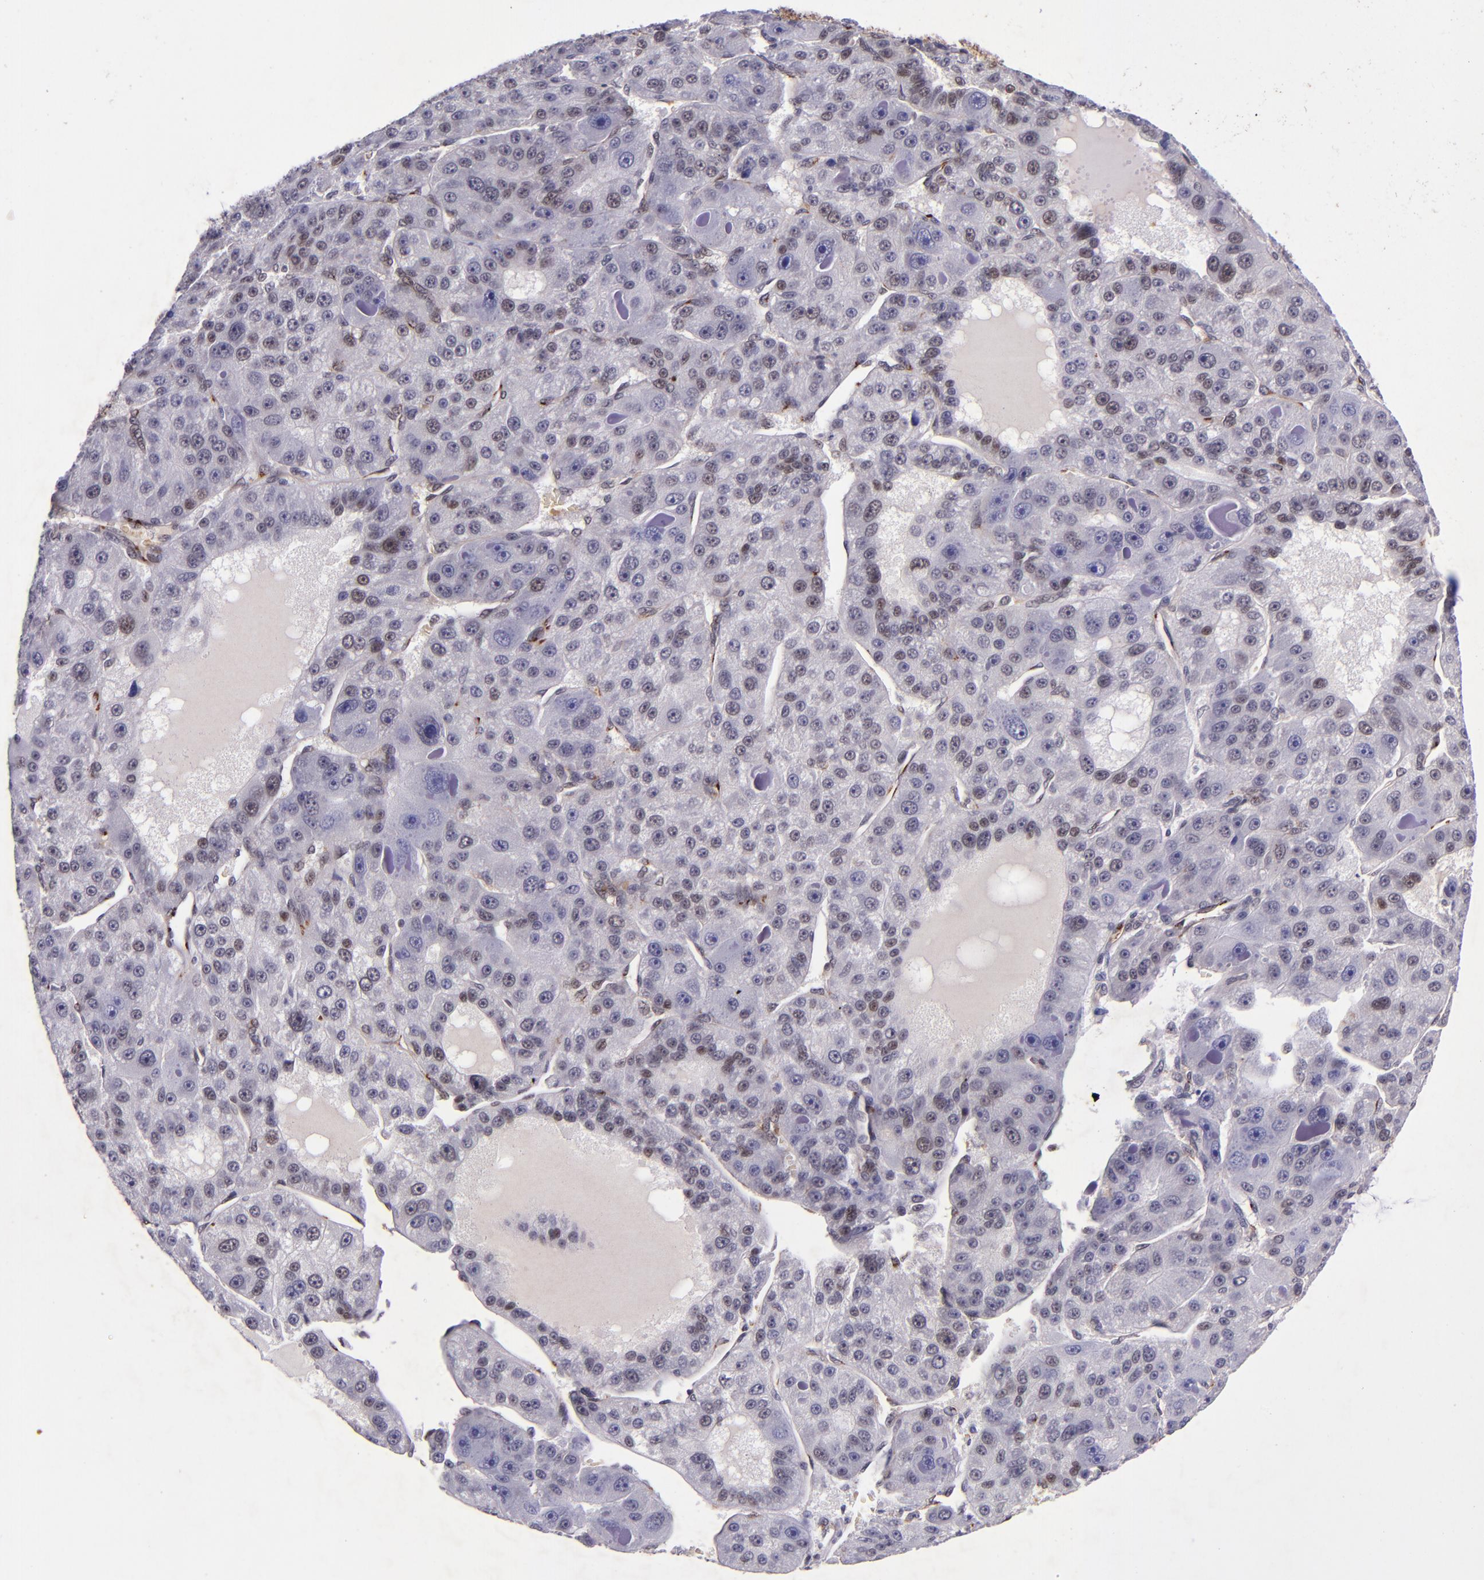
{"staining": {"intensity": "weak", "quantity": "<25%", "location": "nuclear"}, "tissue": "liver cancer", "cell_type": "Tumor cells", "image_type": "cancer", "snomed": [{"axis": "morphology", "description": "Carcinoma, Hepatocellular, NOS"}, {"axis": "topography", "description": "Liver"}], "caption": "Immunohistochemistry (IHC) image of human liver hepatocellular carcinoma stained for a protein (brown), which displays no staining in tumor cells.", "gene": "MGMT", "patient": {"sex": "male", "age": 76}}